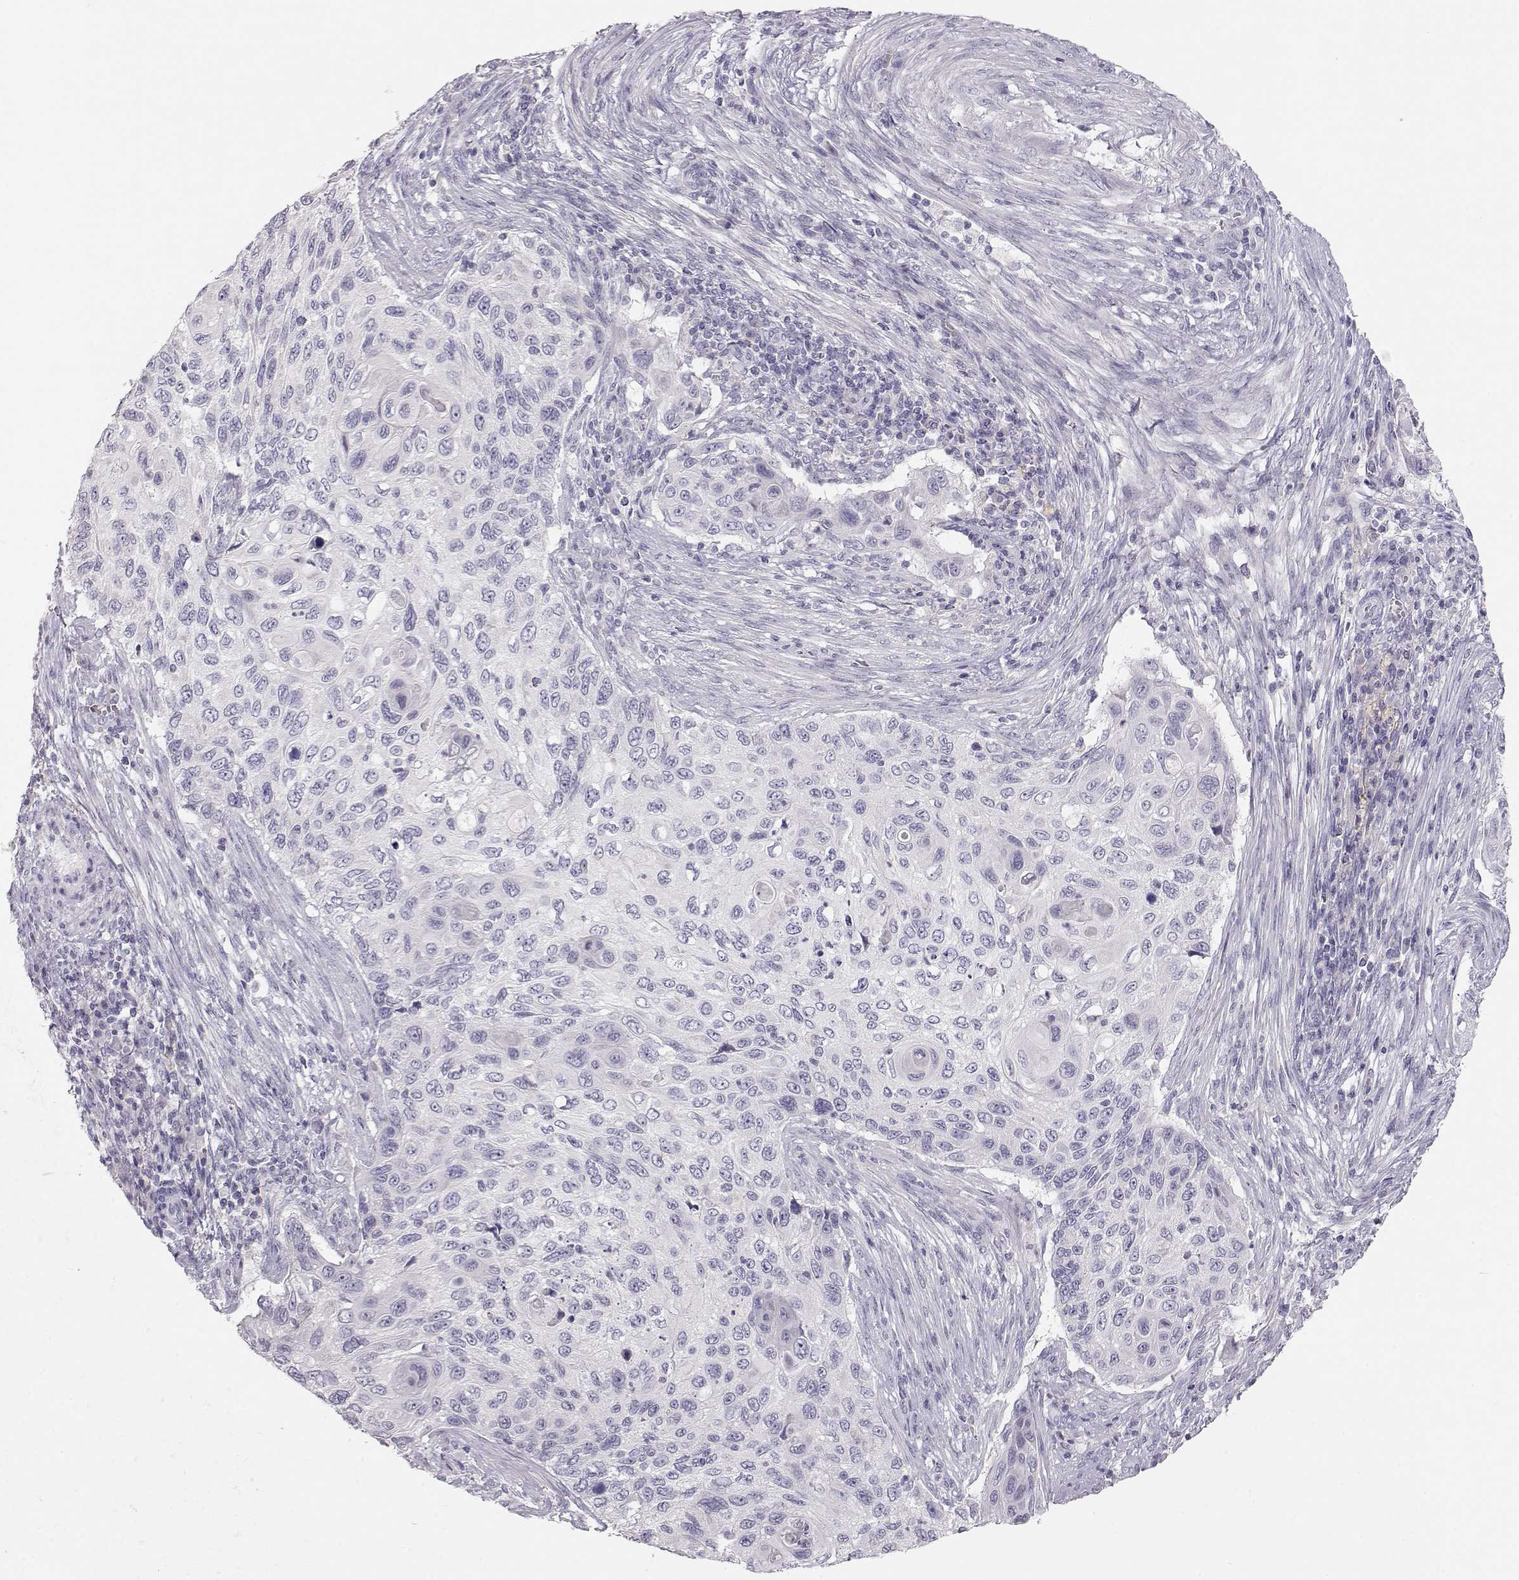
{"staining": {"intensity": "negative", "quantity": "none", "location": "none"}, "tissue": "cervical cancer", "cell_type": "Tumor cells", "image_type": "cancer", "snomed": [{"axis": "morphology", "description": "Squamous cell carcinoma, NOS"}, {"axis": "topography", "description": "Cervix"}], "caption": "Immunohistochemistry micrograph of cervical cancer (squamous cell carcinoma) stained for a protein (brown), which exhibits no positivity in tumor cells. Brightfield microscopy of IHC stained with DAB (3,3'-diaminobenzidine) (brown) and hematoxylin (blue), captured at high magnification.", "gene": "LEPR", "patient": {"sex": "female", "age": 70}}